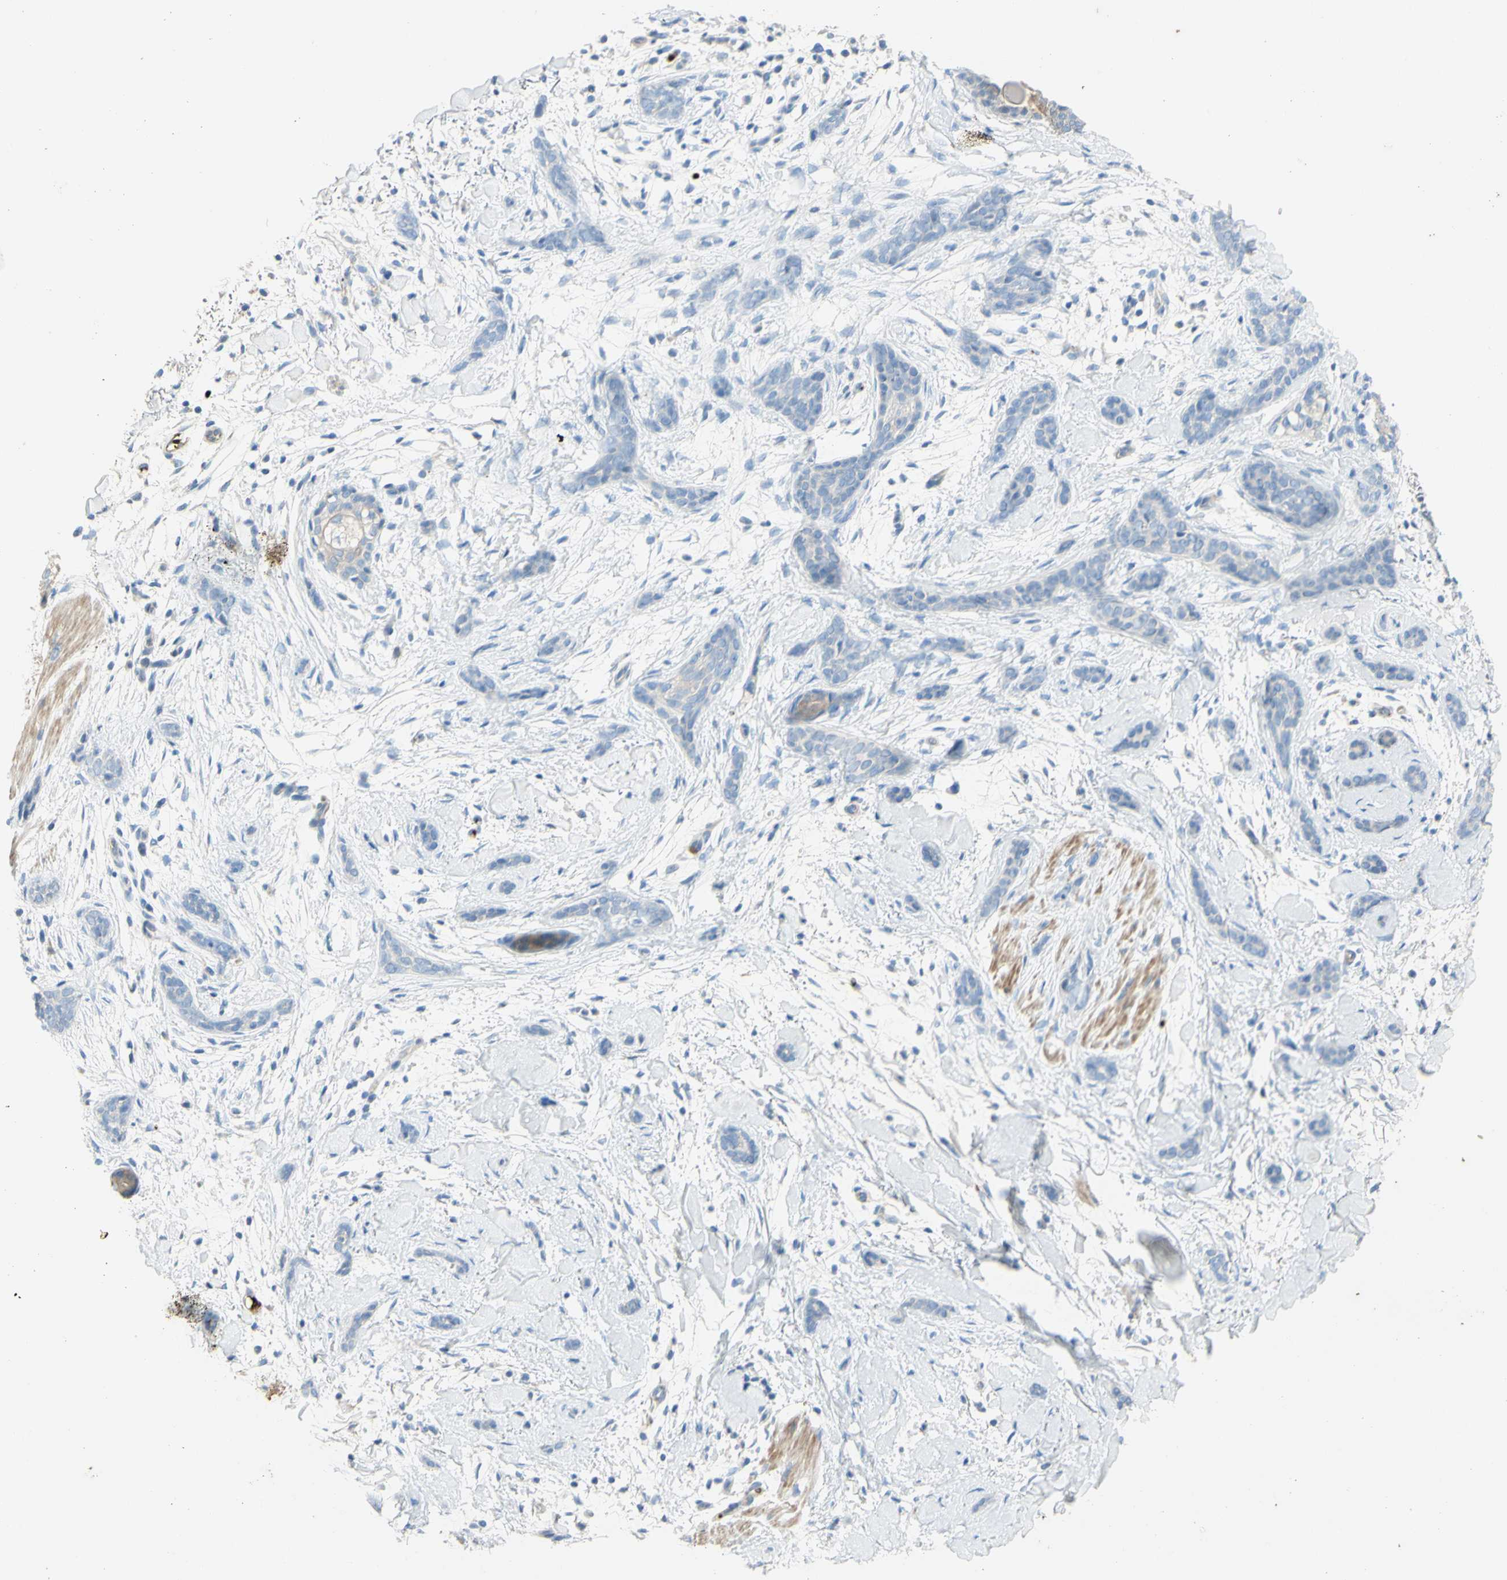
{"staining": {"intensity": "weak", "quantity": "<25%", "location": "cytoplasmic/membranous"}, "tissue": "skin cancer", "cell_type": "Tumor cells", "image_type": "cancer", "snomed": [{"axis": "morphology", "description": "Basal cell carcinoma"}, {"axis": "morphology", "description": "Adnexal tumor, benign"}, {"axis": "topography", "description": "Skin"}], "caption": "Tumor cells show no significant protein positivity in skin basal cell carcinoma.", "gene": "GAN", "patient": {"sex": "female", "age": 42}}